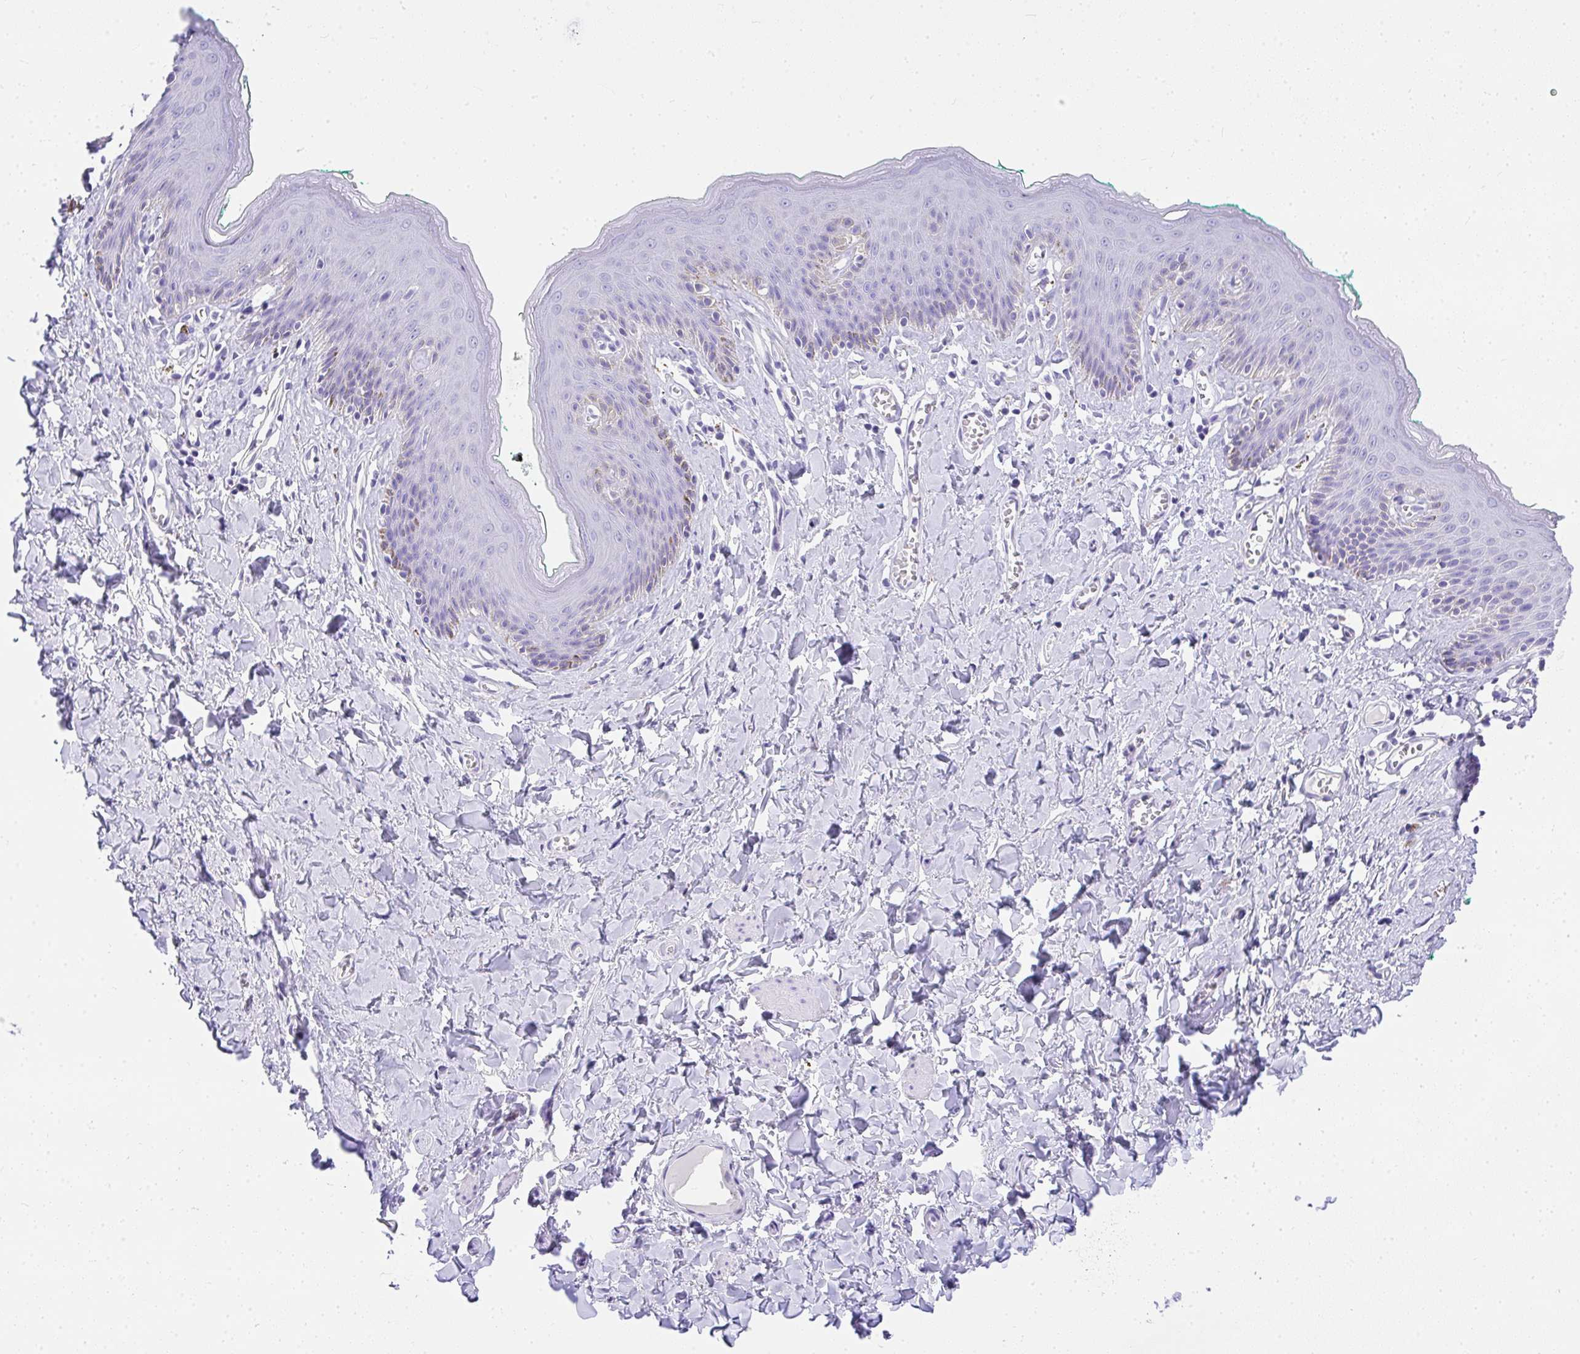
{"staining": {"intensity": "negative", "quantity": "none", "location": "none"}, "tissue": "skin", "cell_type": "Epidermal cells", "image_type": "normal", "snomed": [{"axis": "morphology", "description": "Normal tissue, NOS"}, {"axis": "topography", "description": "Vulva"}, {"axis": "topography", "description": "Peripheral nerve tissue"}], "caption": "IHC histopathology image of unremarkable skin stained for a protein (brown), which exhibits no positivity in epidermal cells.", "gene": "AVIL", "patient": {"sex": "female", "age": 66}}